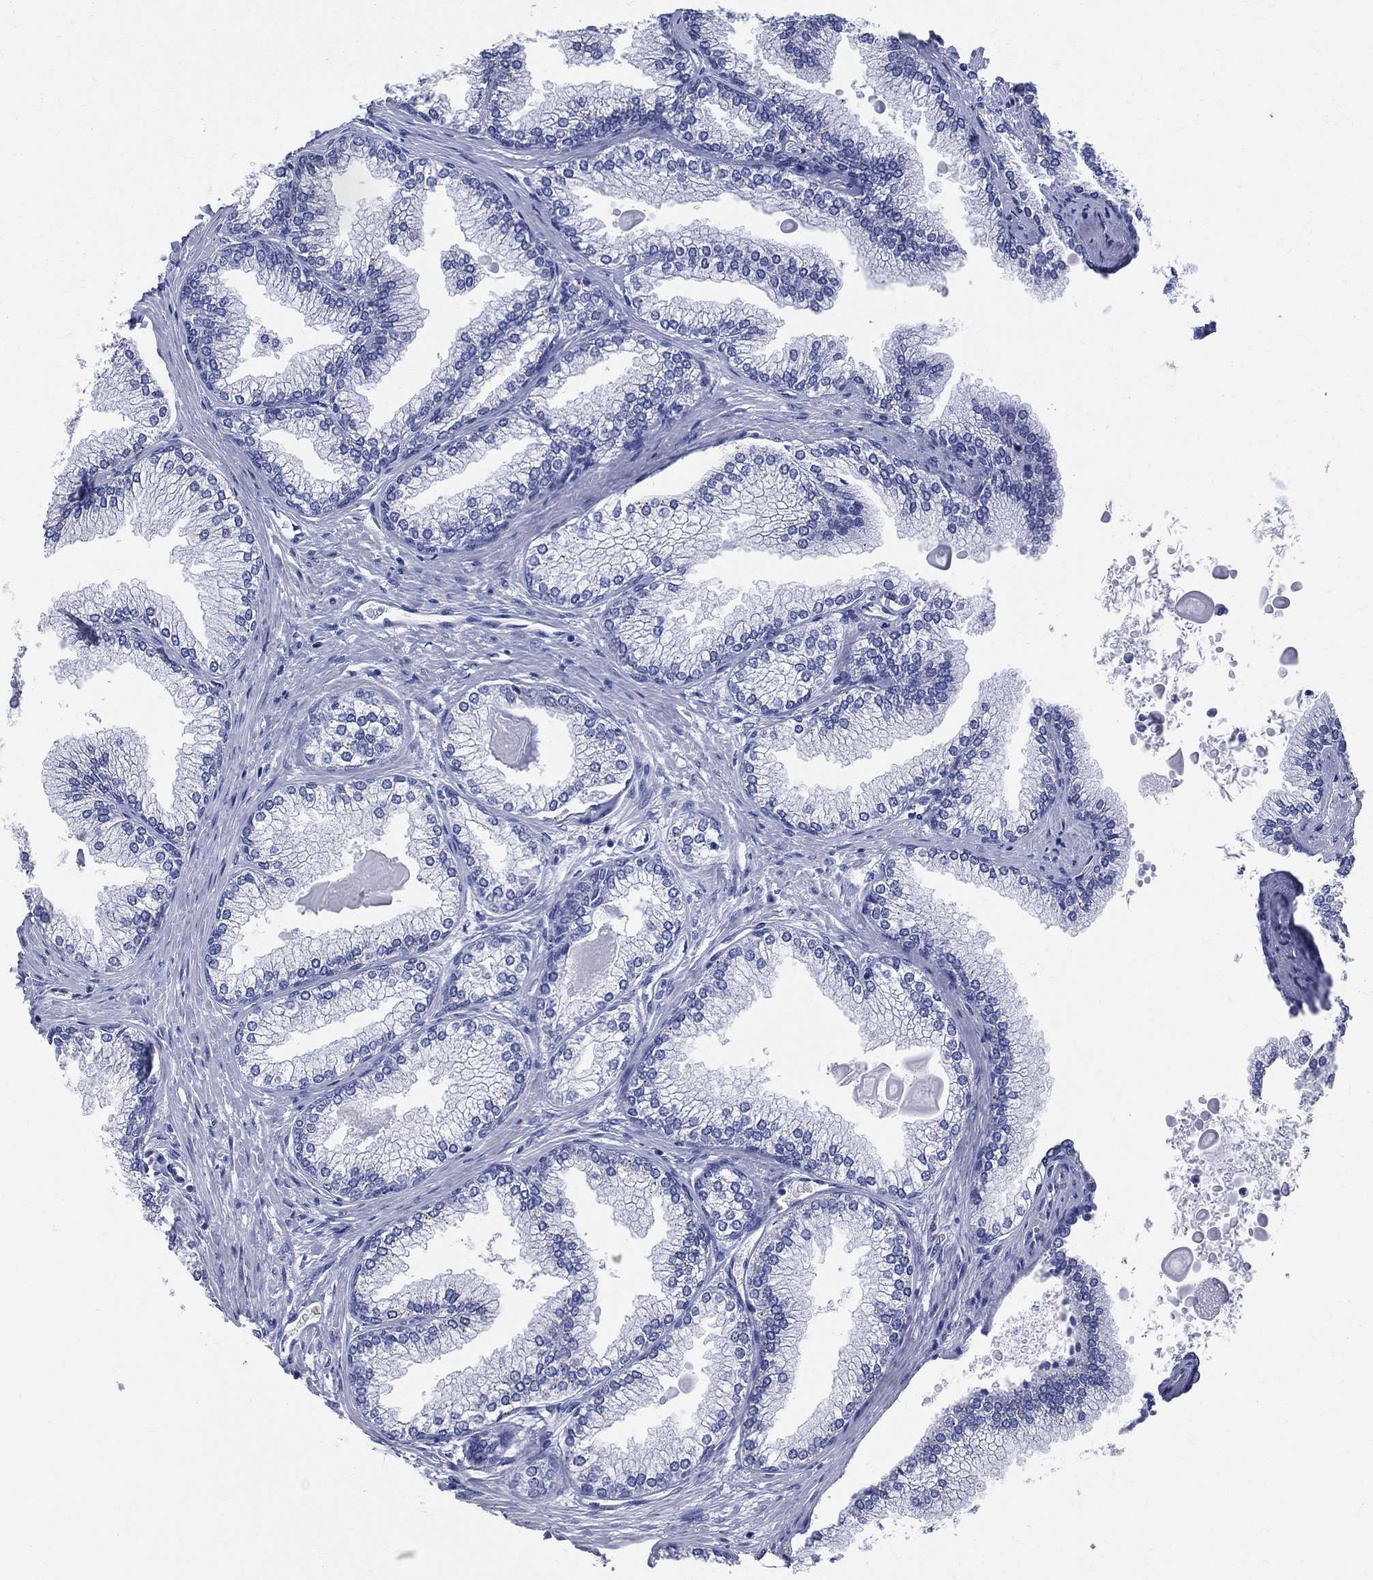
{"staining": {"intensity": "negative", "quantity": "none", "location": "none"}, "tissue": "prostate", "cell_type": "Glandular cells", "image_type": "normal", "snomed": [{"axis": "morphology", "description": "Normal tissue, NOS"}, {"axis": "topography", "description": "Prostate"}], "caption": "DAB immunohistochemical staining of normal prostate exhibits no significant expression in glandular cells.", "gene": "SYP", "patient": {"sex": "male", "age": 72}}